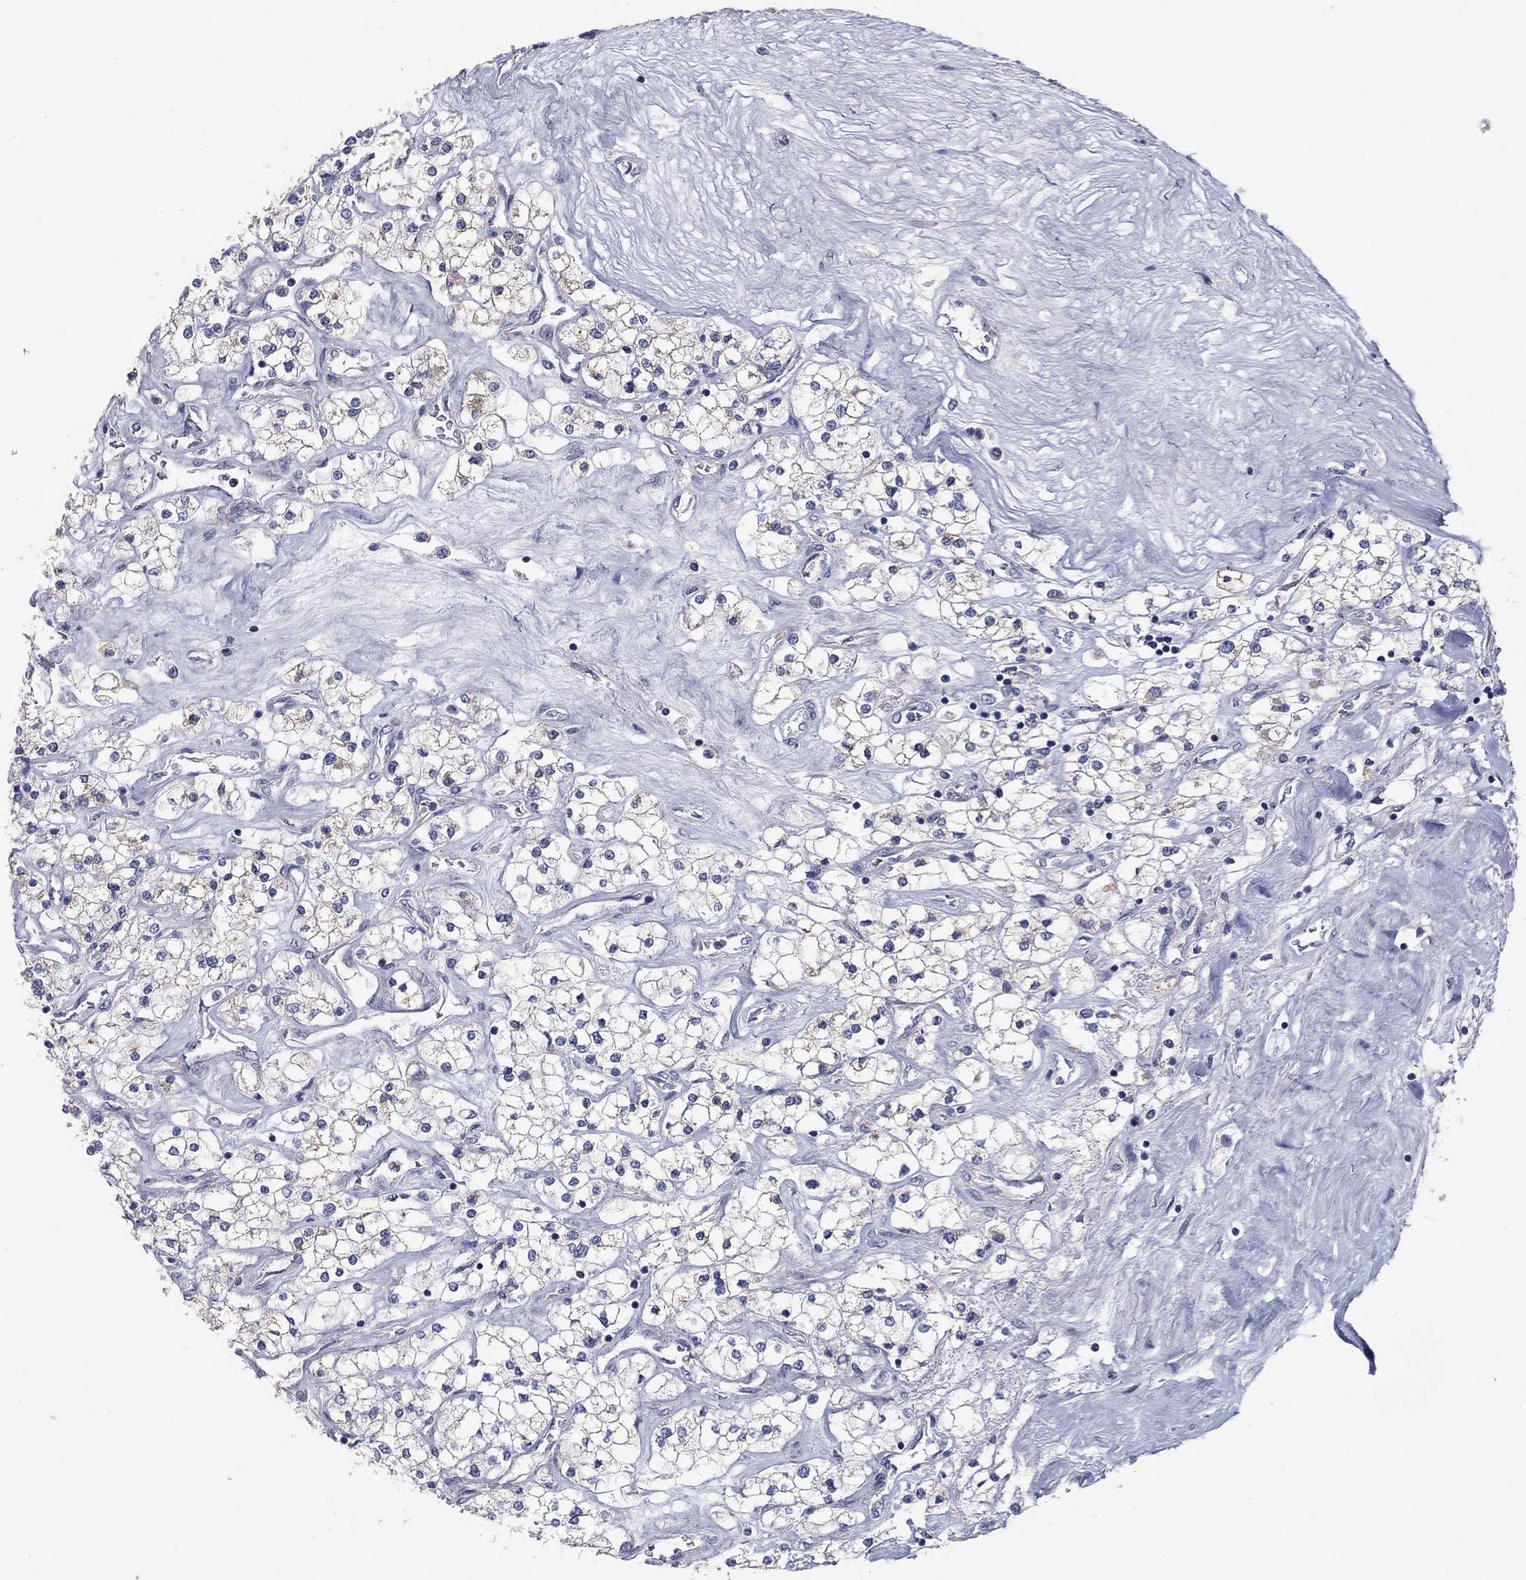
{"staining": {"intensity": "negative", "quantity": "none", "location": "none"}, "tissue": "renal cancer", "cell_type": "Tumor cells", "image_type": "cancer", "snomed": [{"axis": "morphology", "description": "Adenocarcinoma, NOS"}, {"axis": "topography", "description": "Kidney"}], "caption": "This is a photomicrograph of immunohistochemistry (IHC) staining of renal cancer, which shows no expression in tumor cells. (DAB (3,3'-diaminobenzidine) immunohistochemistry (IHC), high magnification).", "gene": "PTGDS", "patient": {"sex": "male", "age": 80}}